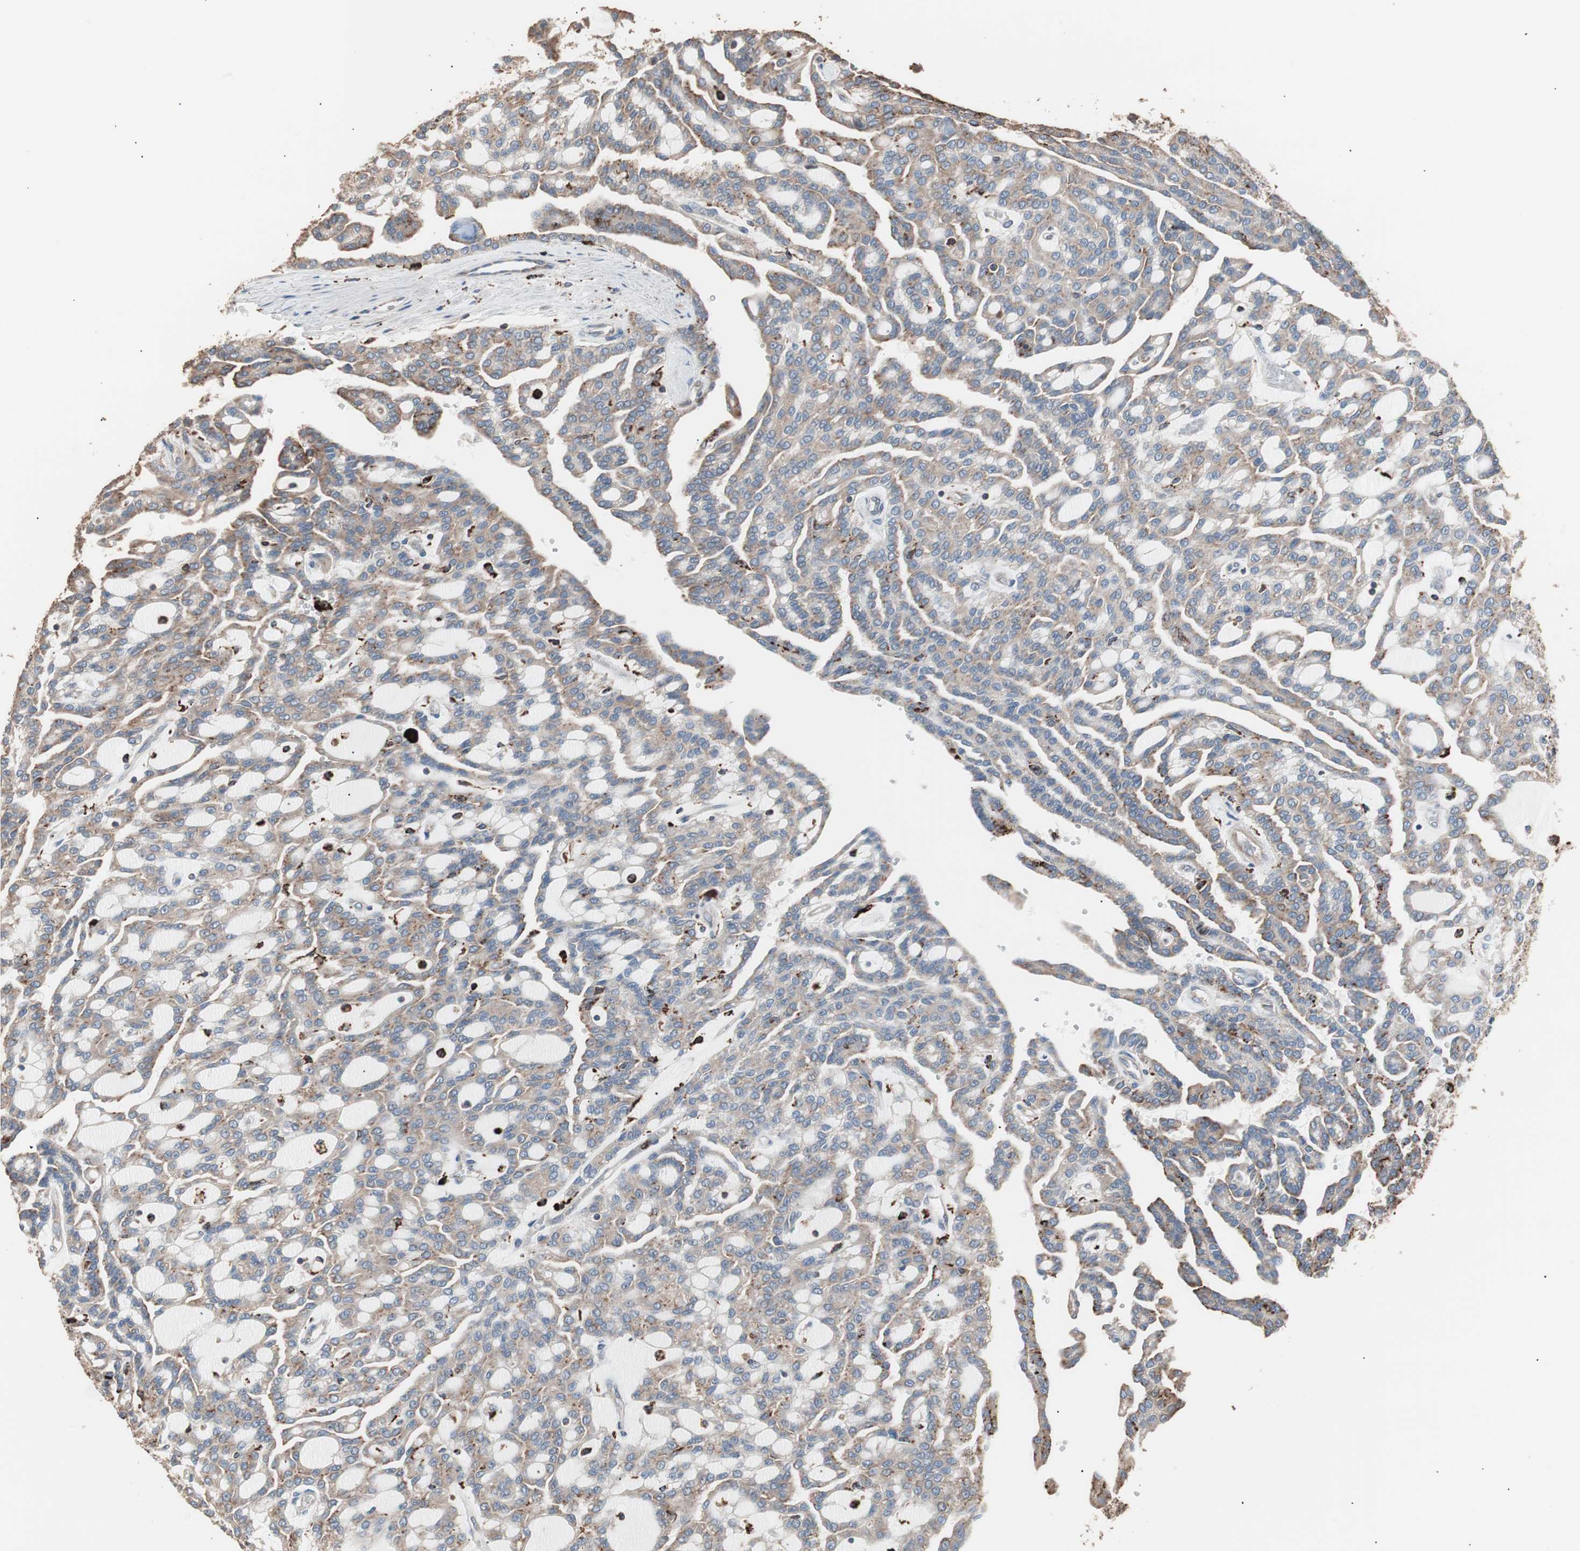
{"staining": {"intensity": "moderate", "quantity": ">75%", "location": "cytoplasmic/membranous"}, "tissue": "renal cancer", "cell_type": "Tumor cells", "image_type": "cancer", "snomed": [{"axis": "morphology", "description": "Adenocarcinoma, NOS"}, {"axis": "topography", "description": "Kidney"}], "caption": "Immunohistochemical staining of human renal cancer reveals medium levels of moderate cytoplasmic/membranous staining in approximately >75% of tumor cells.", "gene": "CCT3", "patient": {"sex": "male", "age": 63}}